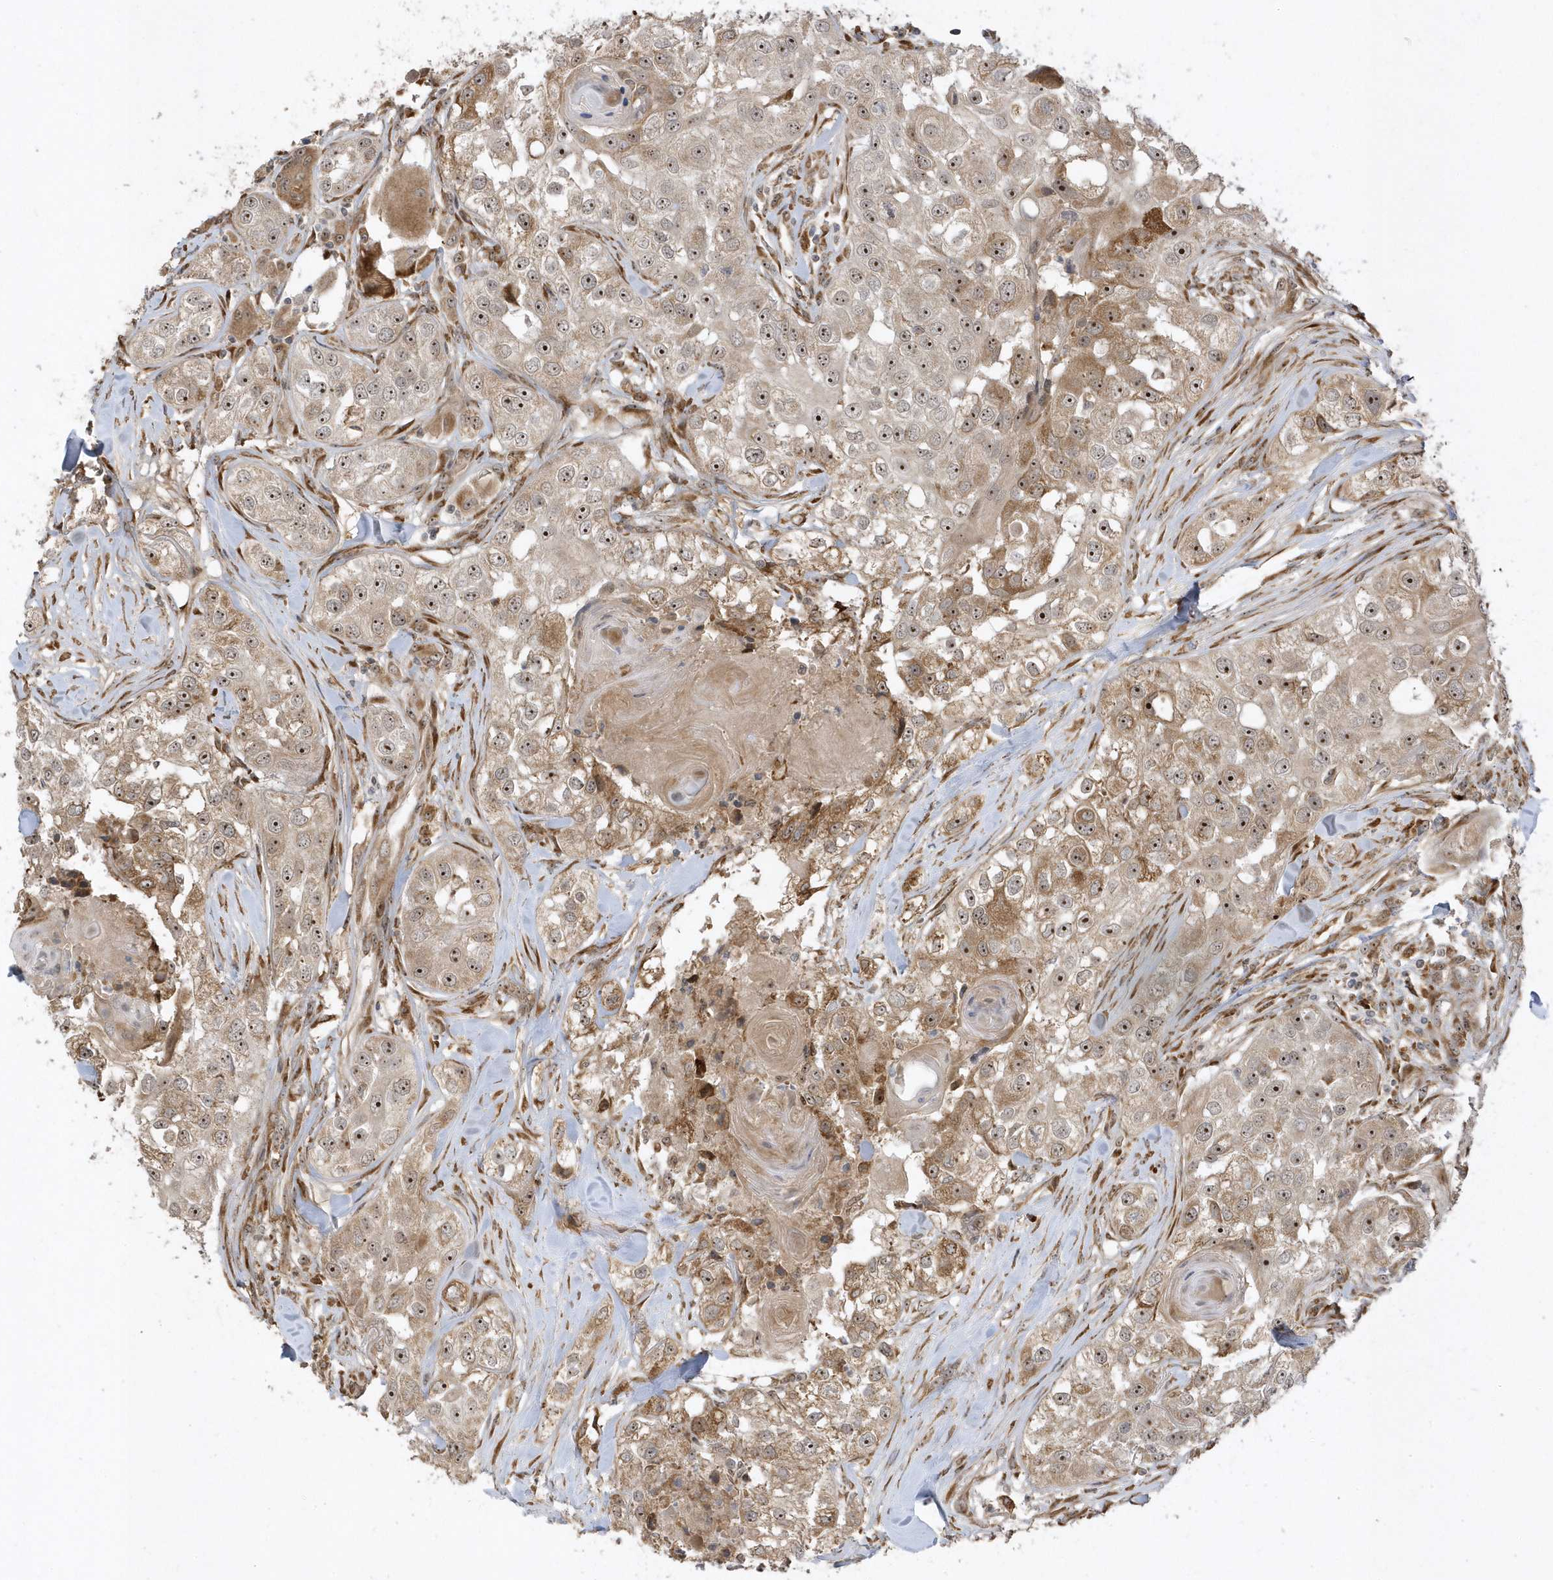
{"staining": {"intensity": "weak", "quantity": ">75%", "location": "cytoplasmic/membranous,nuclear"}, "tissue": "head and neck cancer", "cell_type": "Tumor cells", "image_type": "cancer", "snomed": [{"axis": "morphology", "description": "Normal tissue, NOS"}, {"axis": "morphology", "description": "Squamous cell carcinoma, NOS"}, {"axis": "topography", "description": "Skeletal muscle"}, {"axis": "topography", "description": "Head-Neck"}], "caption": "Human head and neck squamous cell carcinoma stained with a protein marker demonstrates weak staining in tumor cells.", "gene": "ECM2", "patient": {"sex": "male", "age": 51}}